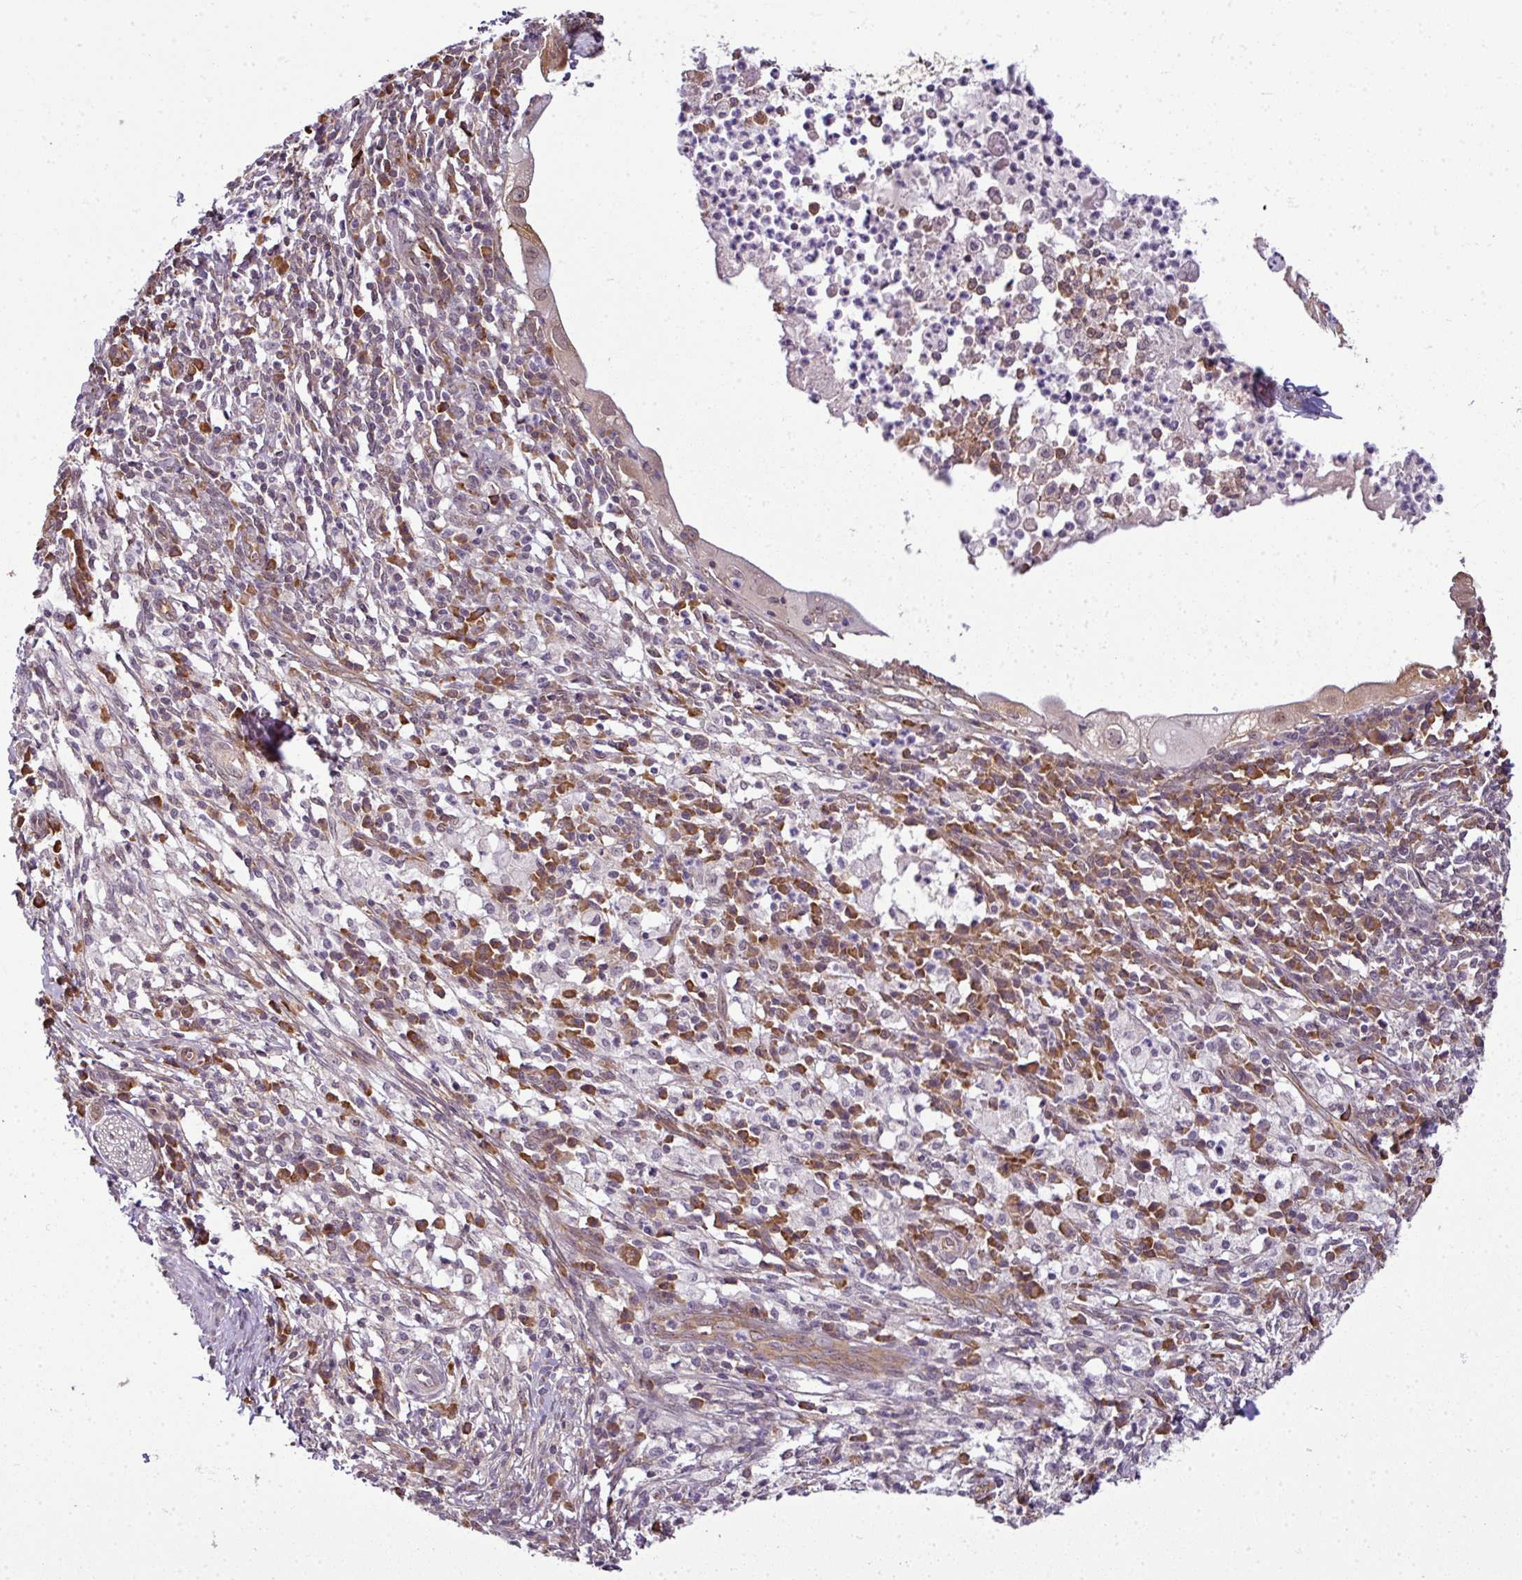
{"staining": {"intensity": "moderate", "quantity": "25%-75%", "location": "cytoplasmic/membranous,nuclear"}, "tissue": "cervical cancer", "cell_type": "Tumor cells", "image_type": "cancer", "snomed": [{"axis": "morphology", "description": "Adenocarcinoma, NOS"}, {"axis": "topography", "description": "Cervix"}], "caption": "Tumor cells demonstrate moderate cytoplasmic/membranous and nuclear expression in about 25%-75% of cells in cervical adenocarcinoma. (brown staining indicates protein expression, while blue staining denotes nuclei).", "gene": "RBM4B", "patient": {"sex": "female", "age": 36}}